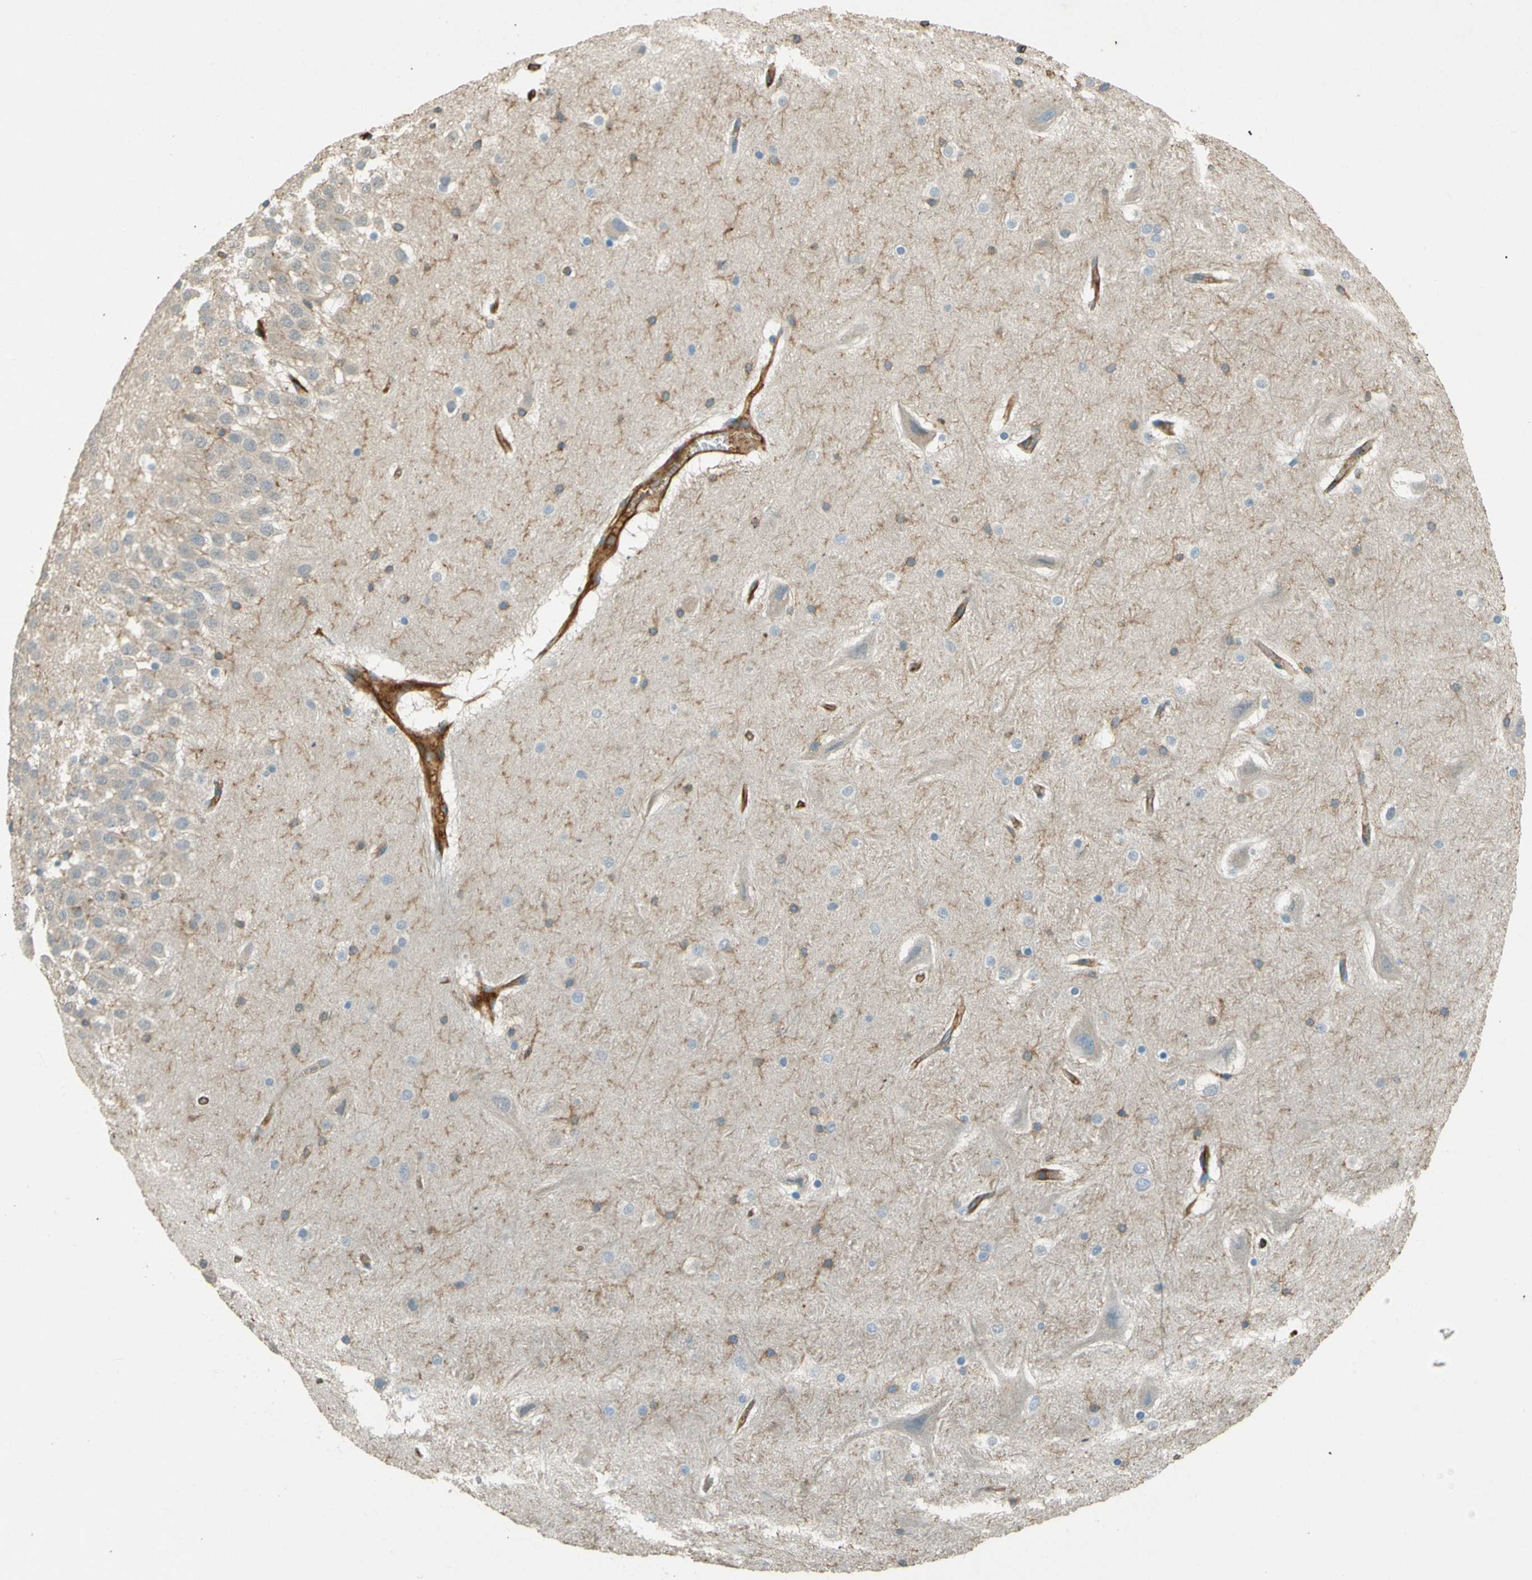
{"staining": {"intensity": "moderate", "quantity": "<25%", "location": "cytoplasmic/membranous"}, "tissue": "hippocampus", "cell_type": "Glial cells", "image_type": "normal", "snomed": [{"axis": "morphology", "description": "Normal tissue, NOS"}, {"axis": "topography", "description": "Hippocampus"}], "caption": "Immunohistochemistry (IHC) staining of normal hippocampus, which demonstrates low levels of moderate cytoplasmic/membranous expression in approximately <25% of glial cells indicating moderate cytoplasmic/membranous protein staining. The staining was performed using DAB (3,3'-diaminobenzidine) (brown) for protein detection and nuclei were counterstained in hematoxylin (blue).", "gene": "ENTPD1", "patient": {"sex": "male", "age": 45}}